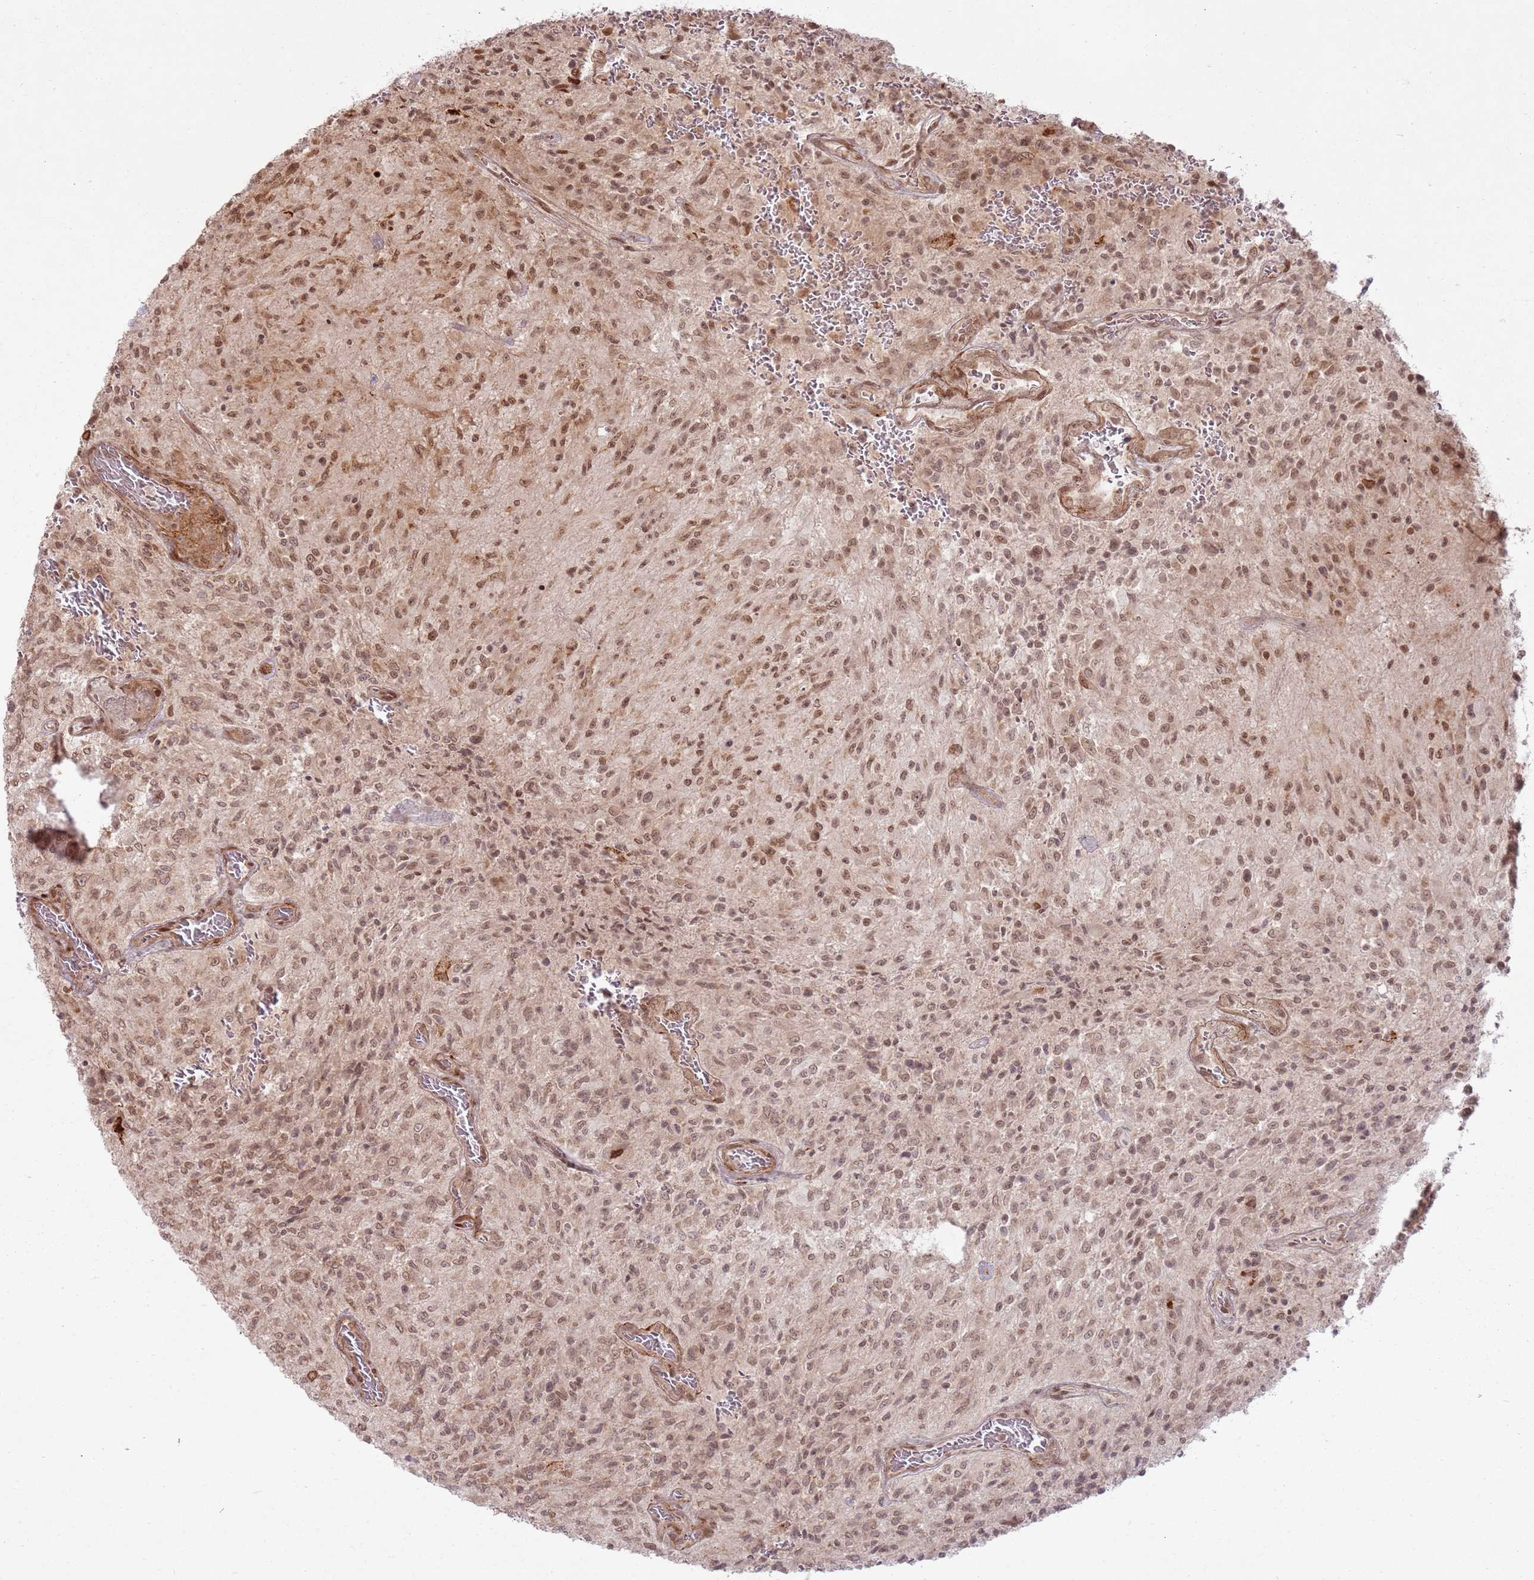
{"staining": {"intensity": "moderate", "quantity": ">75%", "location": "nuclear"}, "tissue": "glioma", "cell_type": "Tumor cells", "image_type": "cancer", "snomed": [{"axis": "morphology", "description": "Normal tissue, NOS"}, {"axis": "morphology", "description": "Glioma, malignant, High grade"}, {"axis": "topography", "description": "Cerebral cortex"}], "caption": "Immunohistochemical staining of human glioma exhibits medium levels of moderate nuclear expression in about >75% of tumor cells. (Brightfield microscopy of DAB IHC at high magnification).", "gene": "KLHL36", "patient": {"sex": "male", "age": 56}}